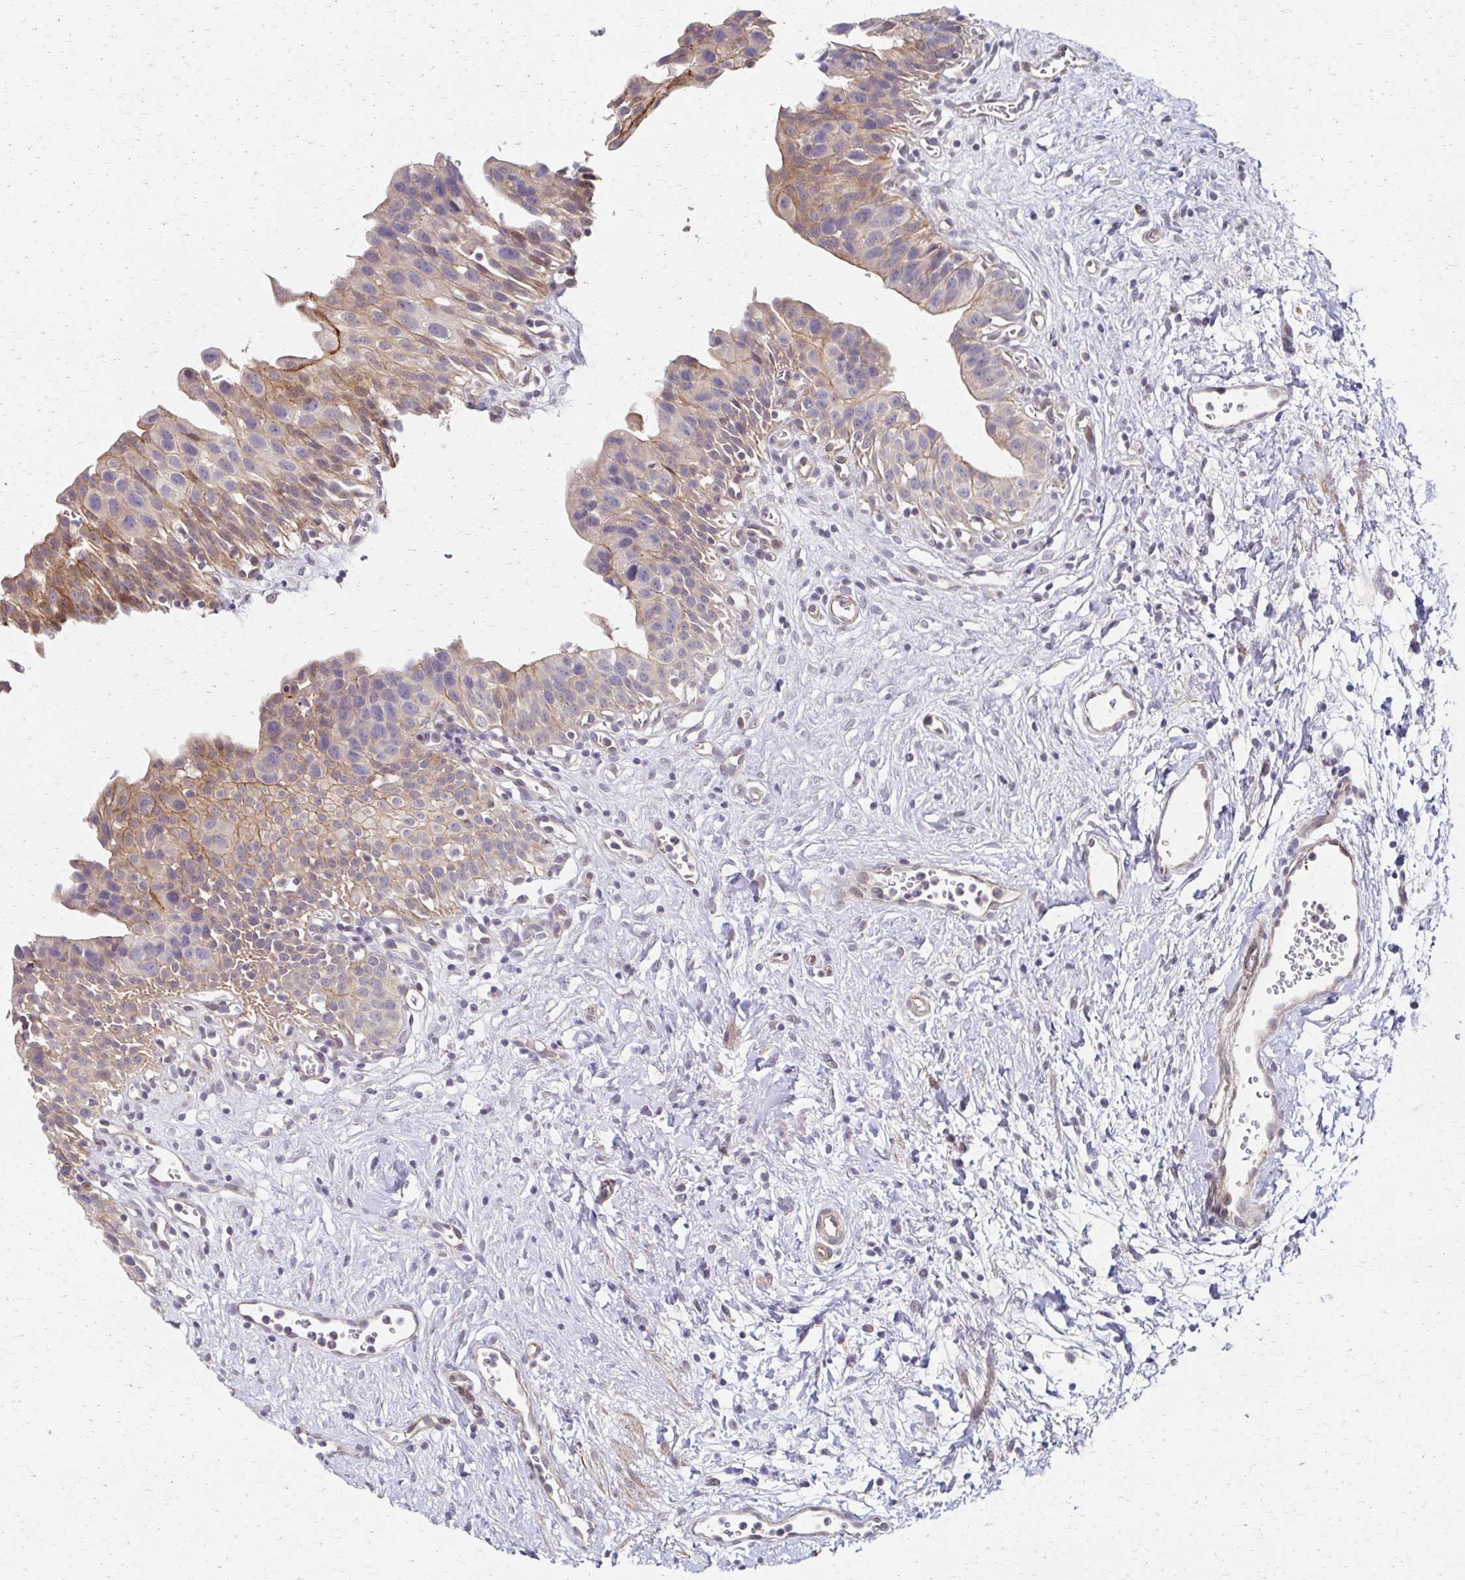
{"staining": {"intensity": "moderate", "quantity": "25%-75%", "location": "cytoplasmic/membranous"}, "tissue": "urinary bladder", "cell_type": "Urothelial cells", "image_type": "normal", "snomed": [{"axis": "morphology", "description": "Normal tissue, NOS"}, {"axis": "topography", "description": "Urinary bladder"}], "caption": "Immunohistochemistry (DAB) staining of benign human urinary bladder shows moderate cytoplasmic/membranous protein expression in about 25%-75% of urothelial cells. The staining was performed using DAB to visualize the protein expression in brown, while the nuclei were stained in blue with hematoxylin (Magnification: 20x).", "gene": "EOLA1", "patient": {"sex": "male", "age": 51}}